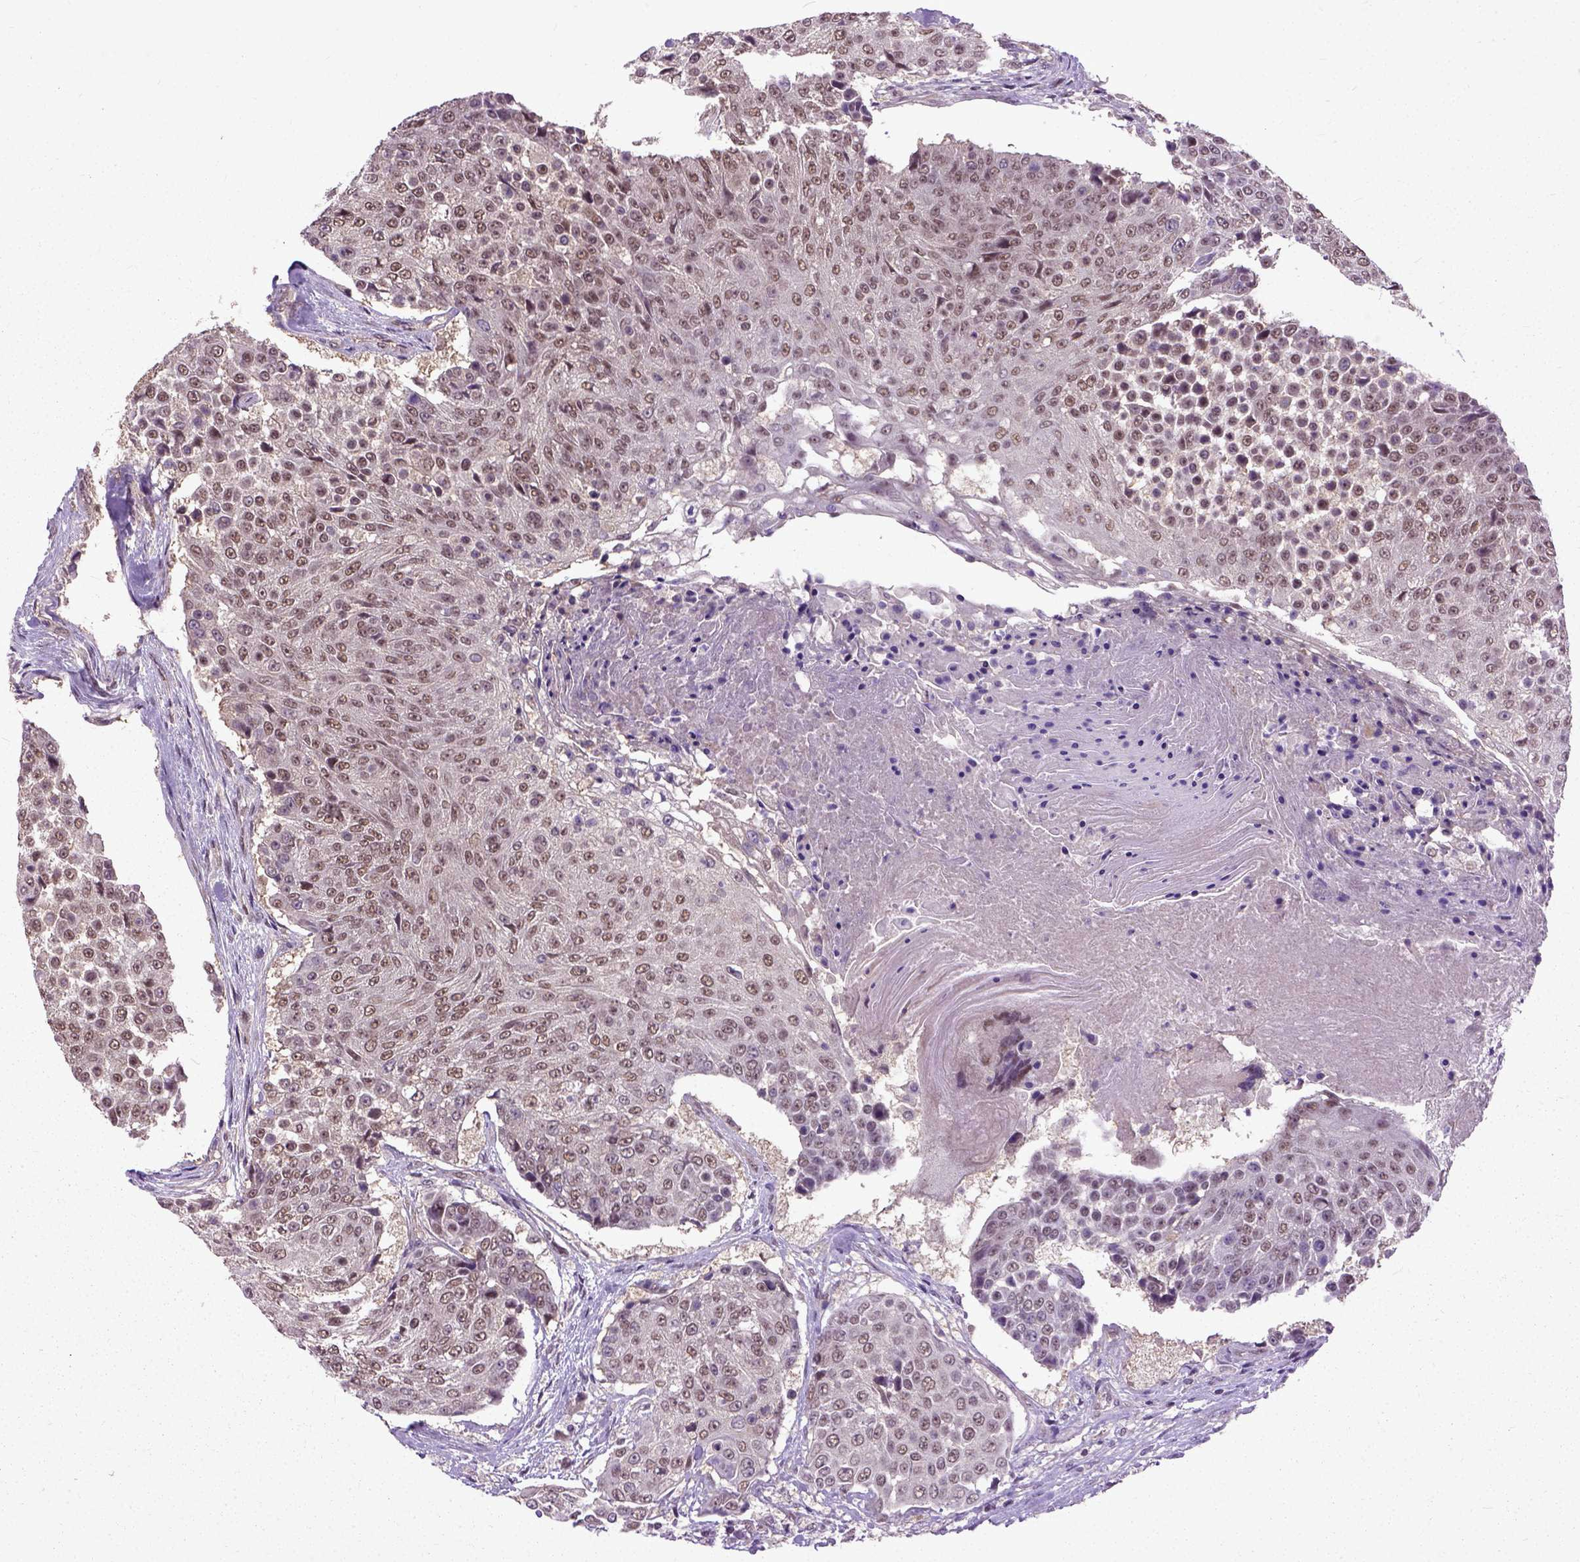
{"staining": {"intensity": "moderate", "quantity": "<25%", "location": "nuclear"}, "tissue": "urothelial cancer", "cell_type": "Tumor cells", "image_type": "cancer", "snomed": [{"axis": "morphology", "description": "Urothelial carcinoma, High grade"}, {"axis": "topography", "description": "Urinary bladder"}], "caption": "Urothelial cancer was stained to show a protein in brown. There is low levels of moderate nuclear positivity in about <25% of tumor cells.", "gene": "UBA3", "patient": {"sex": "female", "age": 63}}